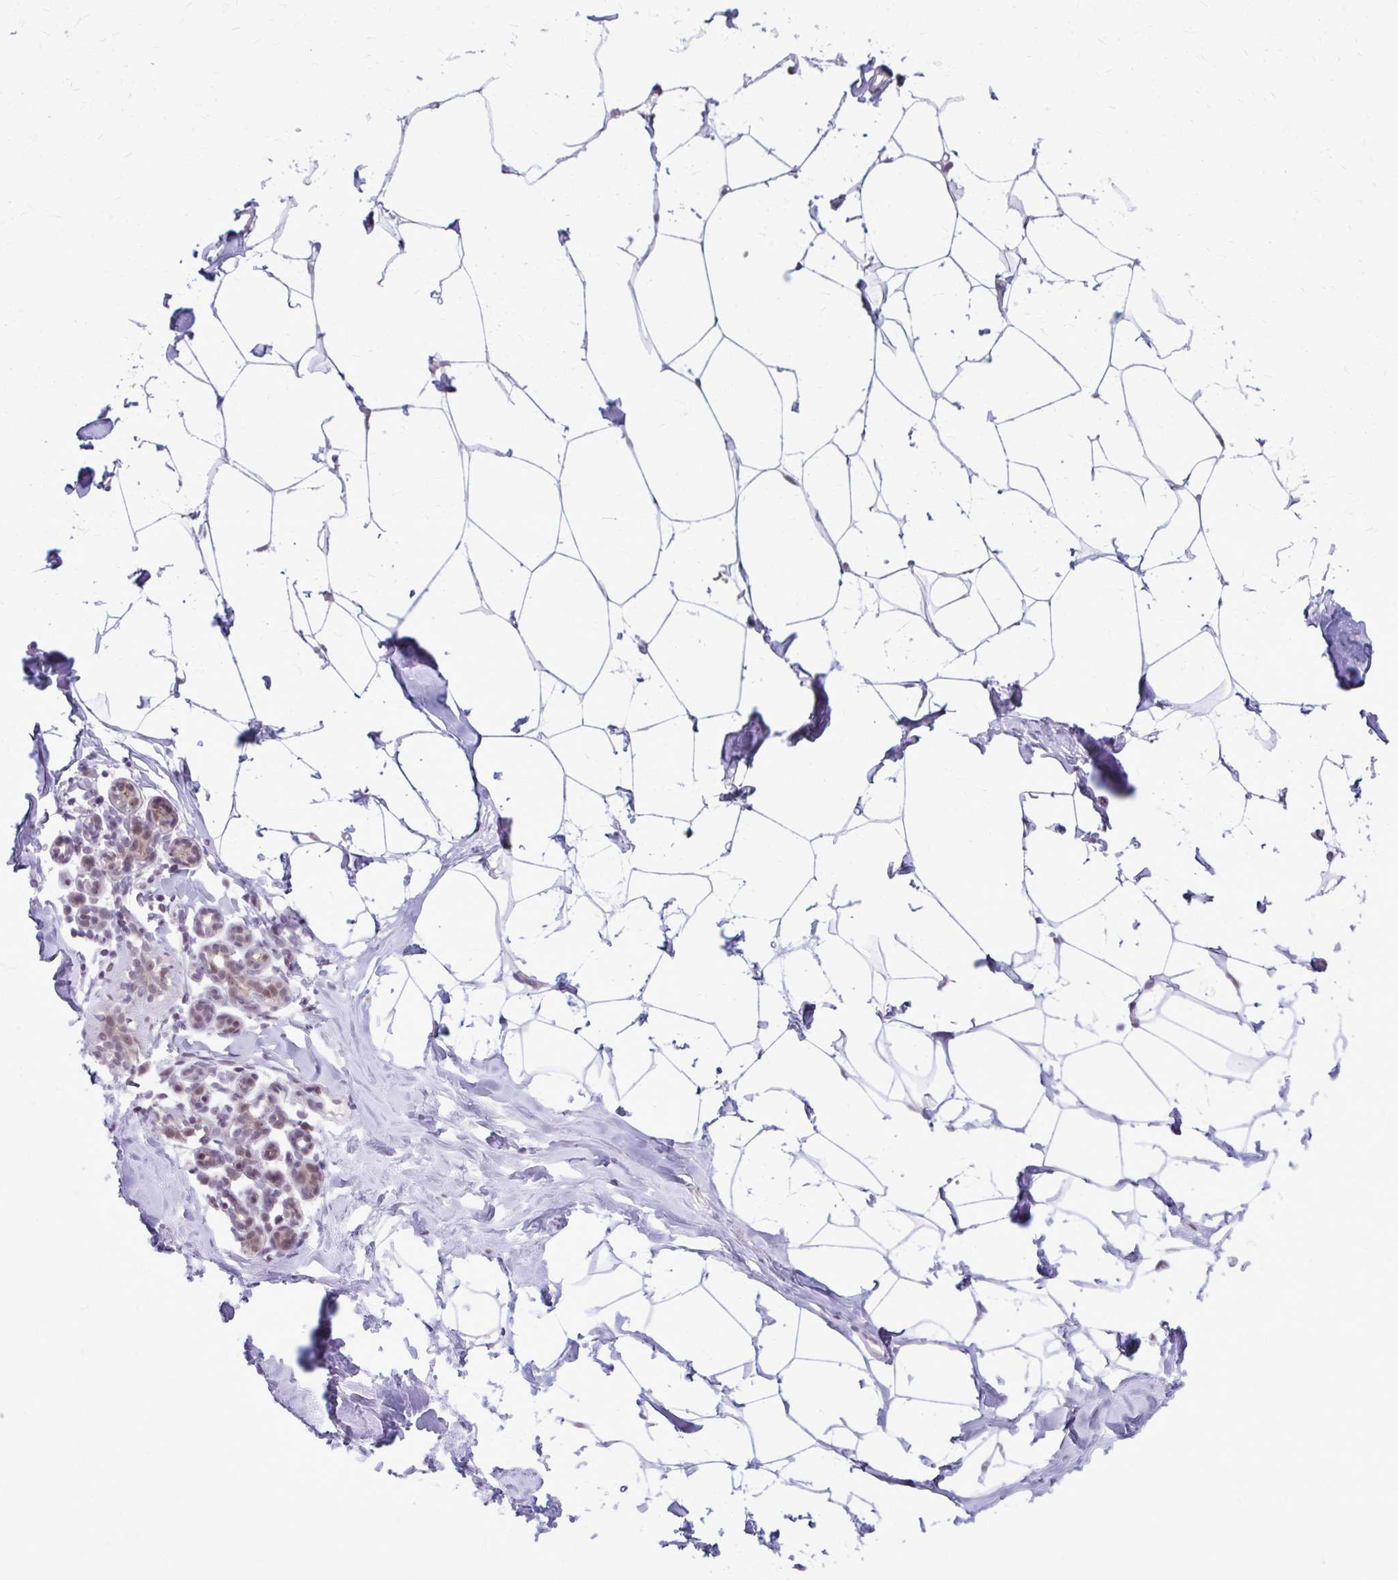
{"staining": {"intensity": "negative", "quantity": "none", "location": "none"}, "tissue": "breast", "cell_type": "Adipocytes", "image_type": "normal", "snomed": [{"axis": "morphology", "description": "Normal tissue, NOS"}, {"axis": "topography", "description": "Breast"}], "caption": "Breast stained for a protein using immunohistochemistry reveals no positivity adipocytes.", "gene": "MAF1", "patient": {"sex": "female", "age": 32}}